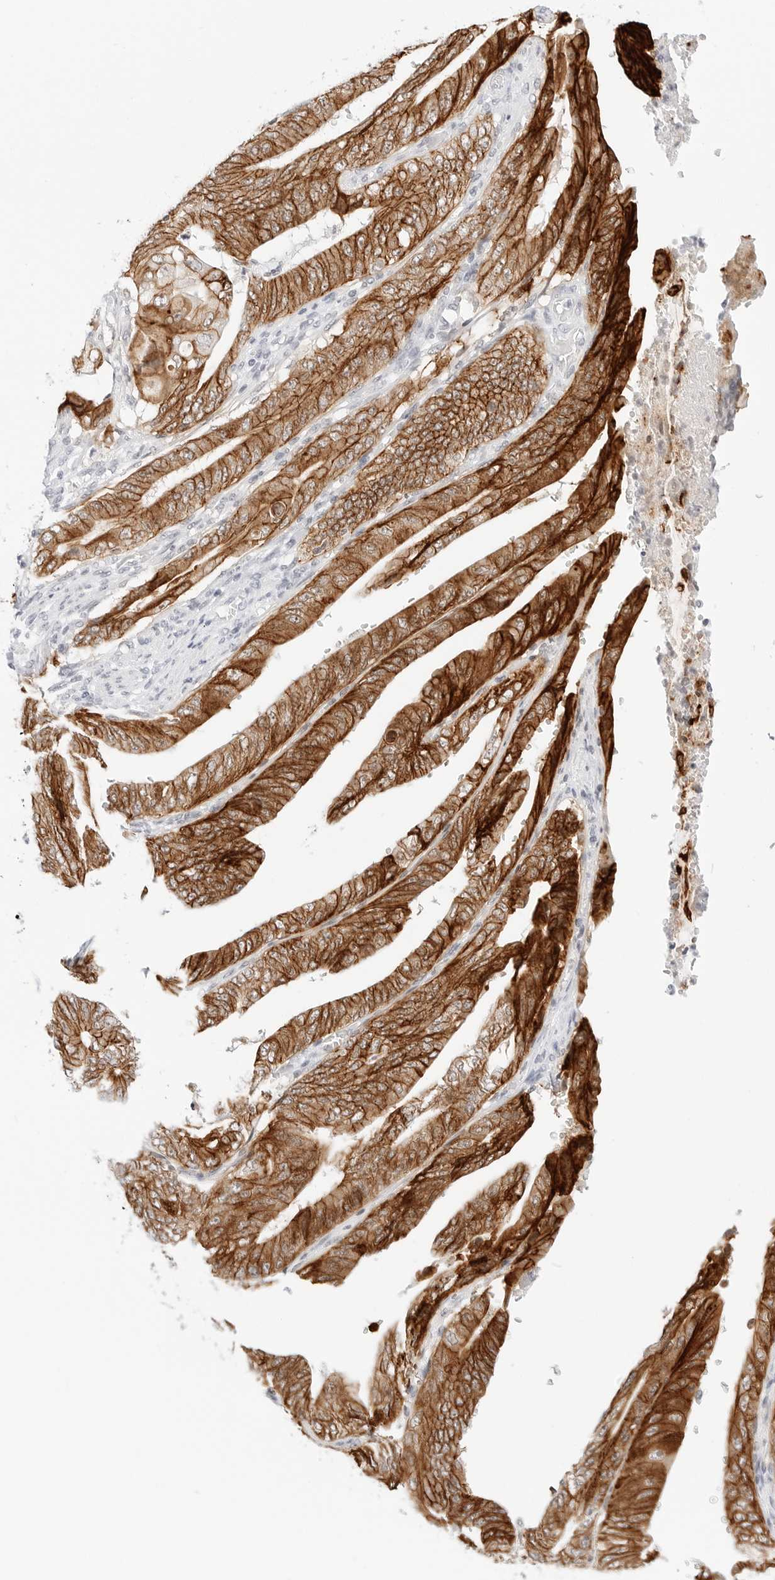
{"staining": {"intensity": "strong", "quantity": ">75%", "location": "cytoplasmic/membranous"}, "tissue": "stomach cancer", "cell_type": "Tumor cells", "image_type": "cancer", "snomed": [{"axis": "morphology", "description": "Adenocarcinoma, NOS"}, {"axis": "topography", "description": "Stomach"}], "caption": "A histopathology image of adenocarcinoma (stomach) stained for a protein exhibits strong cytoplasmic/membranous brown staining in tumor cells.", "gene": "CDH1", "patient": {"sex": "female", "age": 73}}